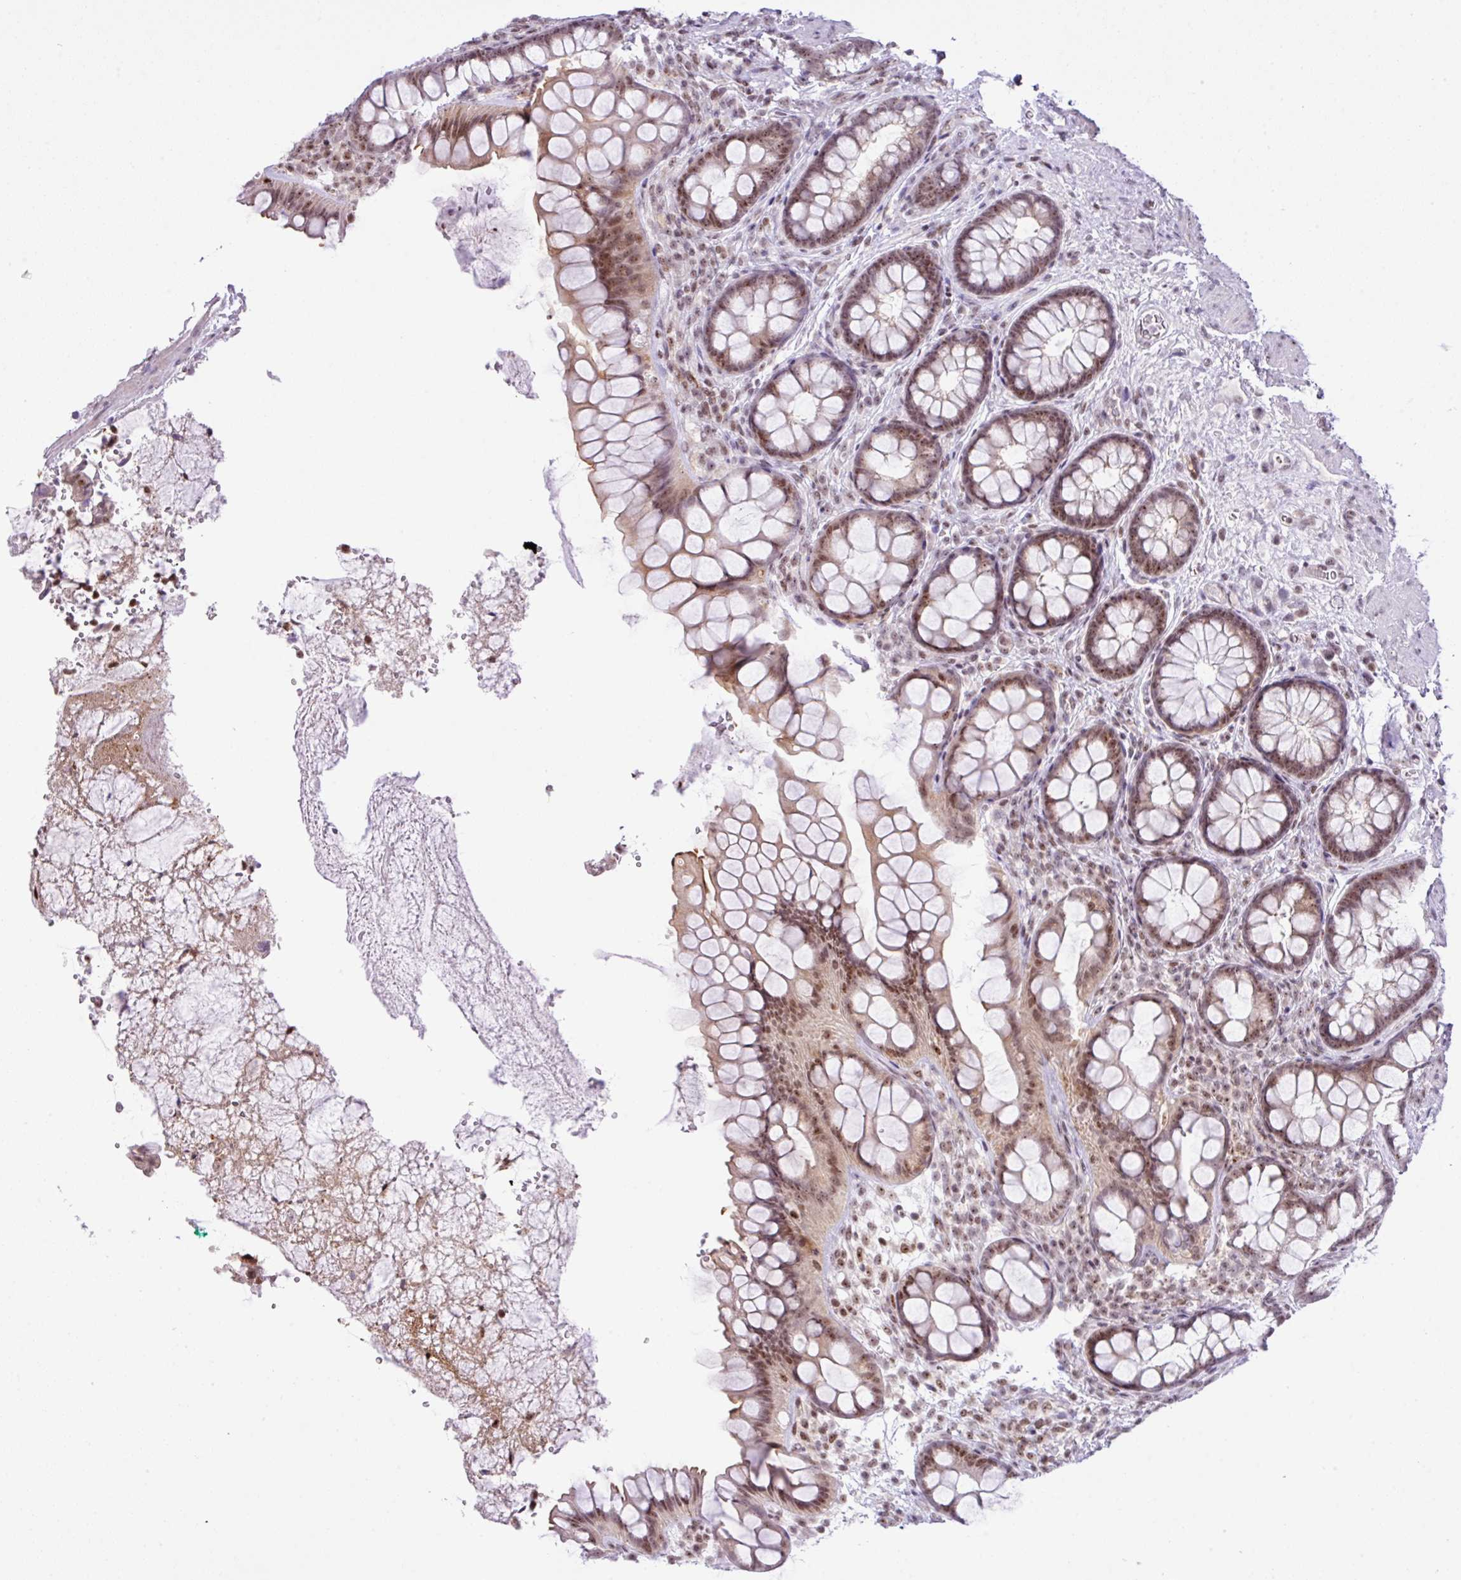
{"staining": {"intensity": "moderate", "quantity": ">75%", "location": "nuclear"}, "tissue": "rectum", "cell_type": "Glandular cells", "image_type": "normal", "snomed": [{"axis": "morphology", "description": "Normal tissue, NOS"}, {"axis": "topography", "description": "Rectum"}, {"axis": "topography", "description": "Peripheral nerve tissue"}], "caption": "This photomicrograph demonstrates immunohistochemistry (IHC) staining of normal rectum, with medium moderate nuclear staining in approximately >75% of glandular cells.", "gene": "CCDC137", "patient": {"sex": "female", "age": 69}}